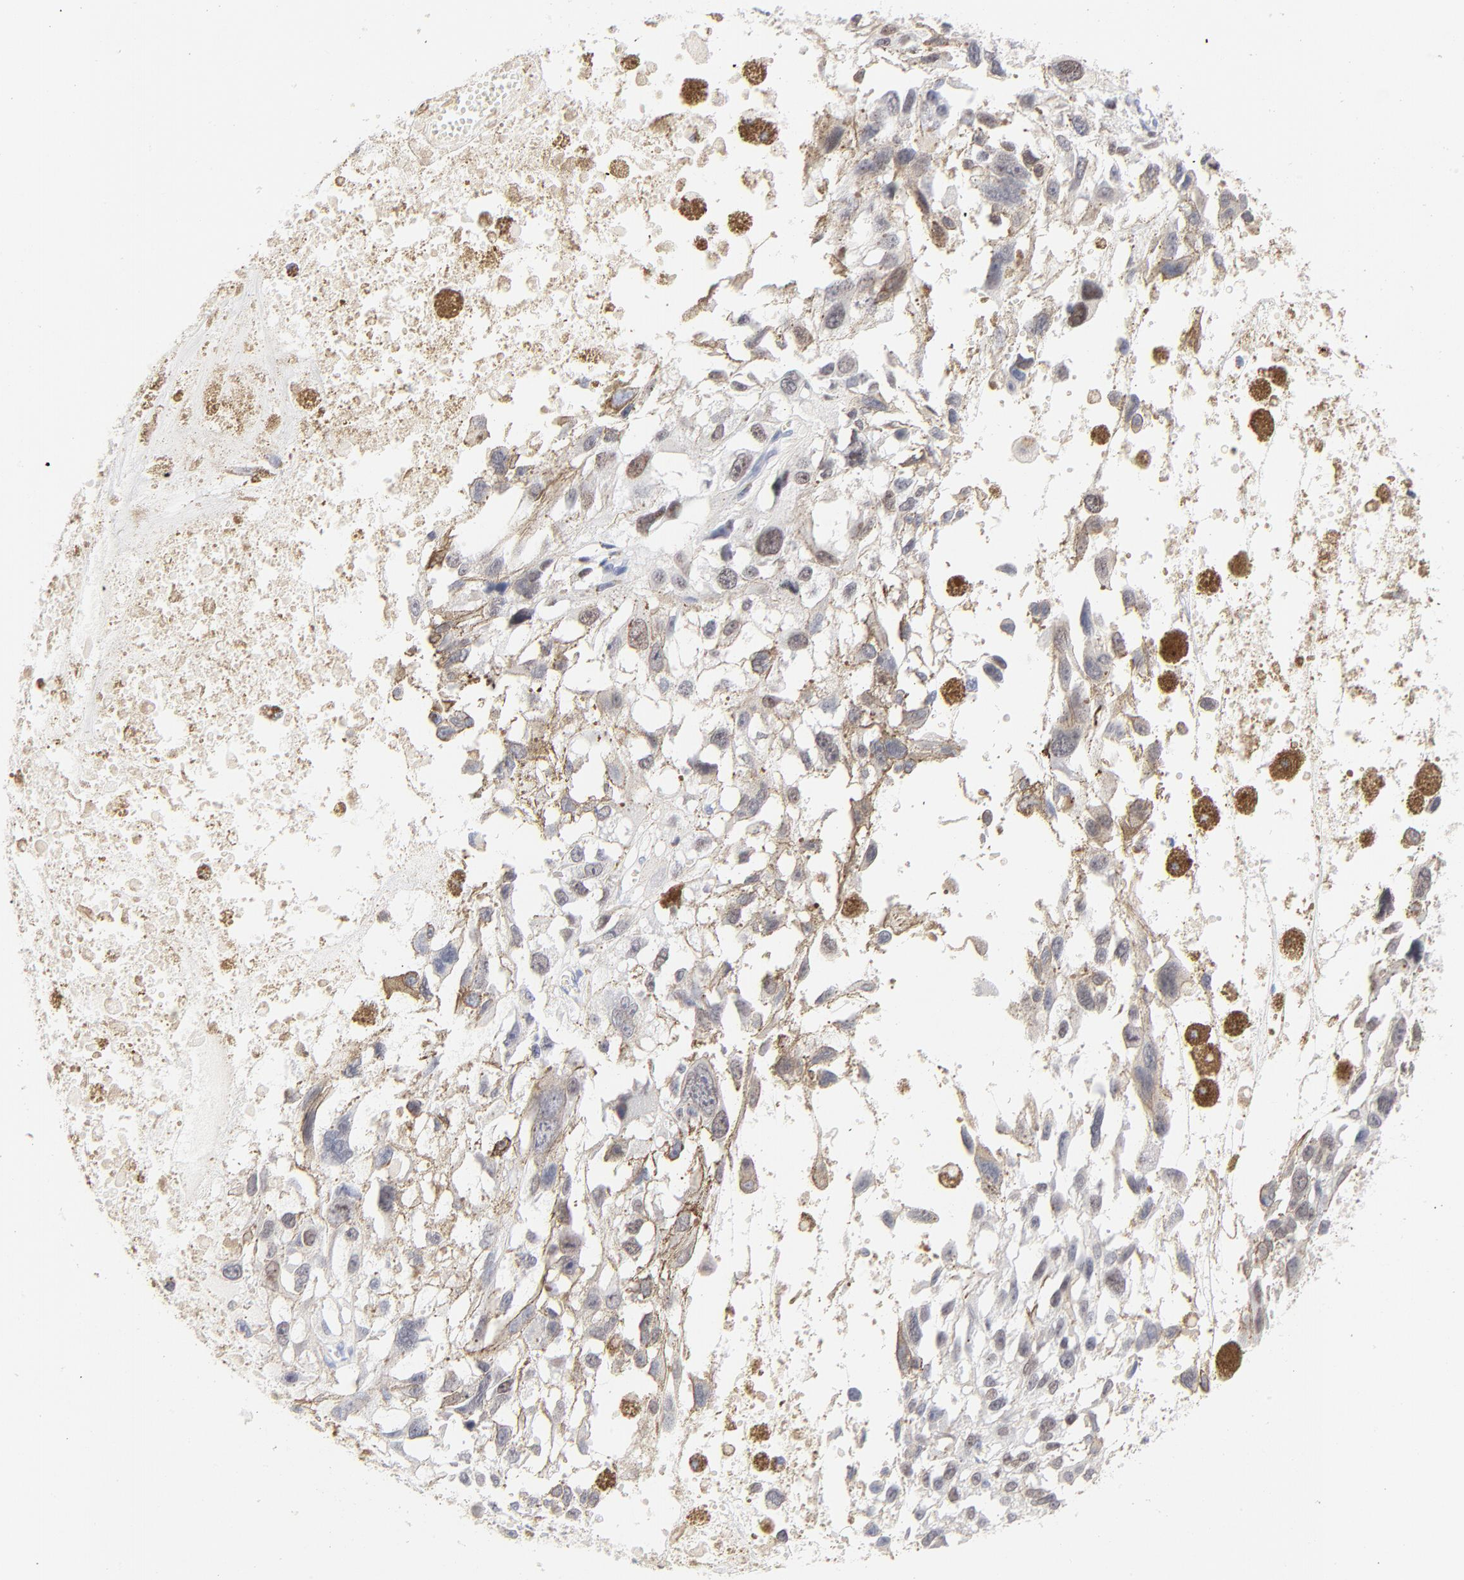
{"staining": {"intensity": "weak", "quantity": "25%-75%", "location": "cytoplasmic/membranous,nuclear"}, "tissue": "melanoma", "cell_type": "Tumor cells", "image_type": "cancer", "snomed": [{"axis": "morphology", "description": "Malignant melanoma, Metastatic site"}, {"axis": "topography", "description": "Lymph node"}], "caption": "Protein staining by immunohistochemistry (IHC) shows weak cytoplasmic/membranous and nuclear positivity in approximately 25%-75% of tumor cells in melanoma.", "gene": "ORC2", "patient": {"sex": "male", "age": 59}}